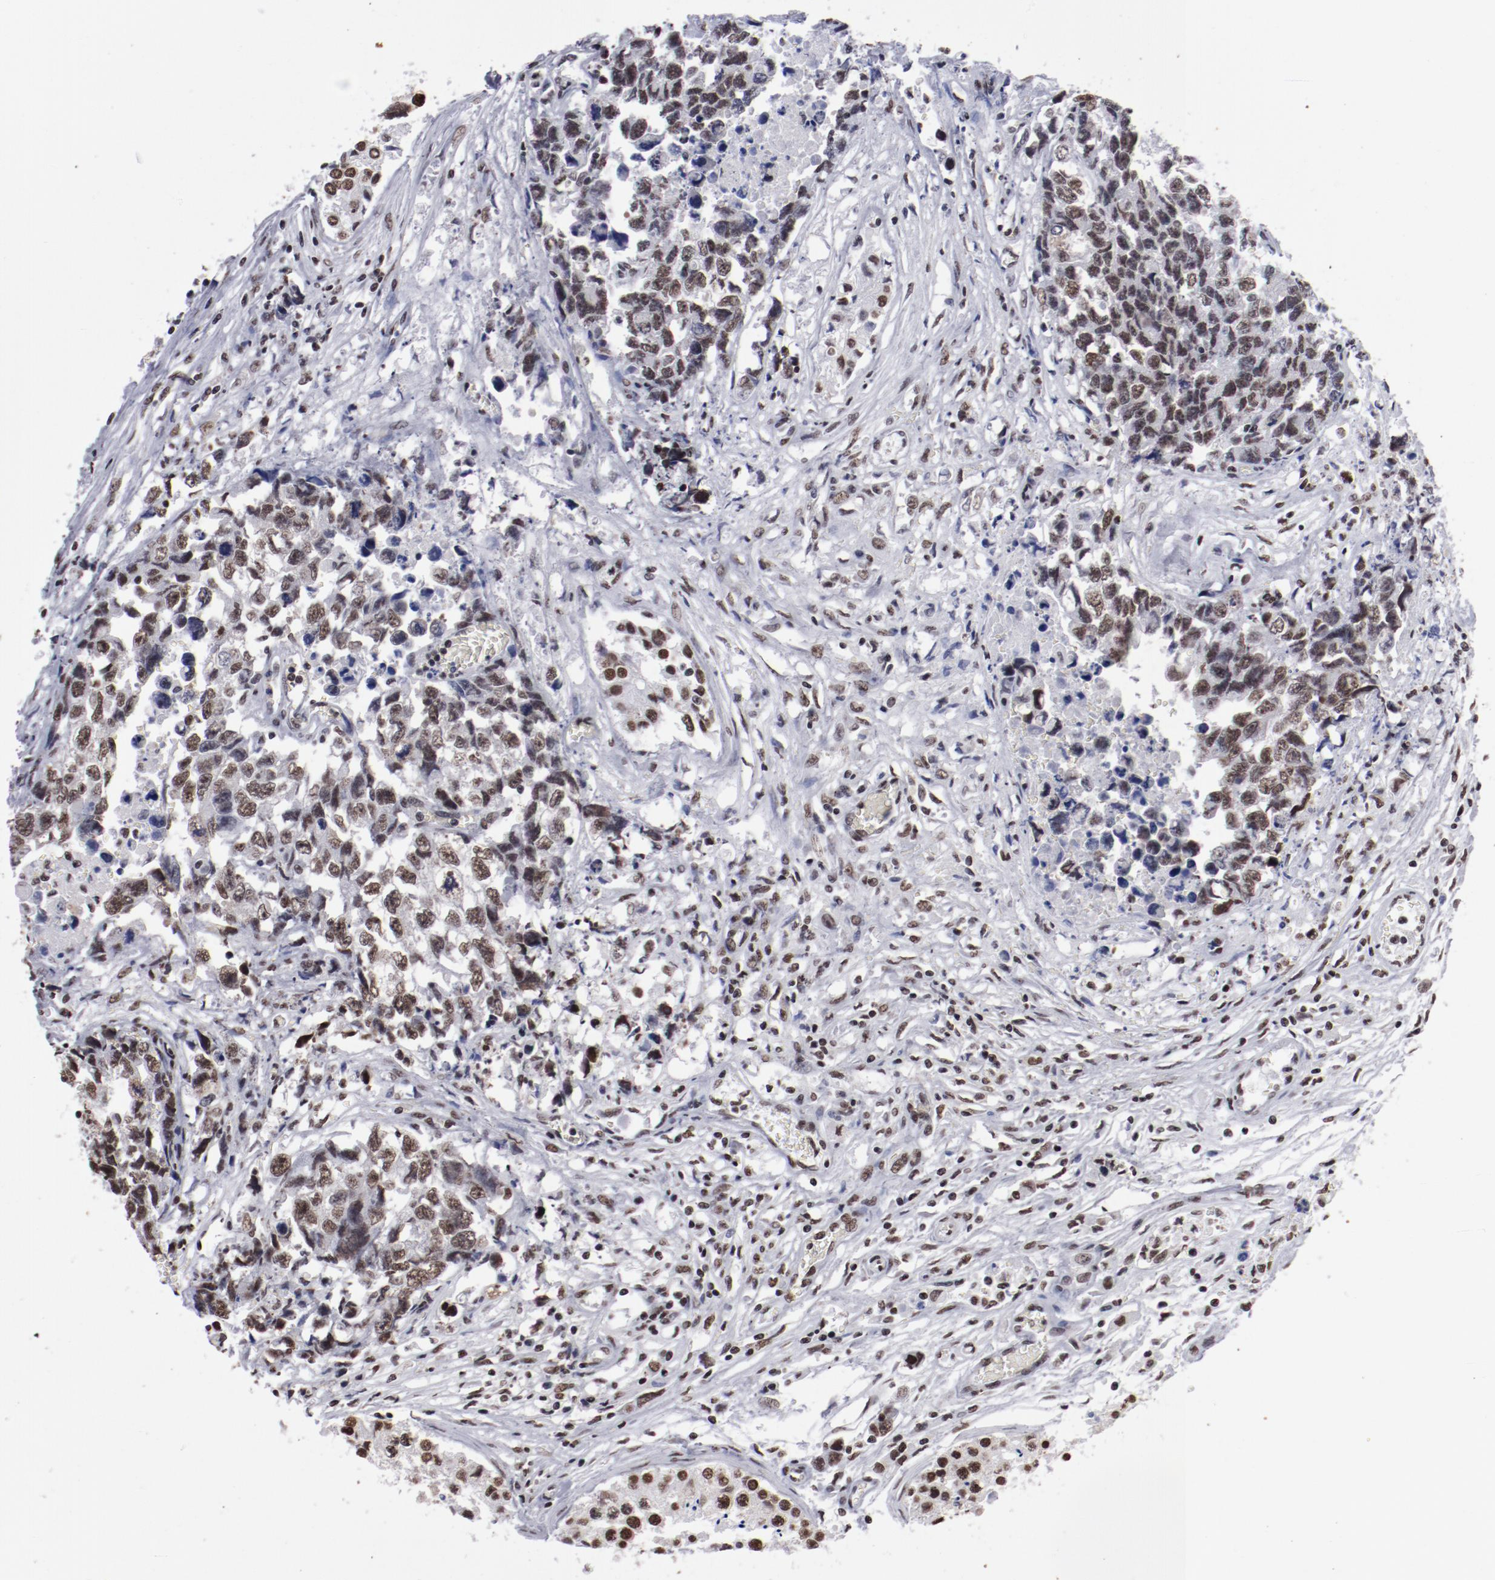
{"staining": {"intensity": "strong", "quantity": ">75%", "location": "nuclear"}, "tissue": "testis cancer", "cell_type": "Tumor cells", "image_type": "cancer", "snomed": [{"axis": "morphology", "description": "Carcinoma, Embryonal, NOS"}, {"axis": "topography", "description": "Testis"}], "caption": "IHC of testis cancer (embryonal carcinoma) reveals high levels of strong nuclear staining in approximately >75% of tumor cells.", "gene": "HNRNPA2B1", "patient": {"sex": "male", "age": 31}}